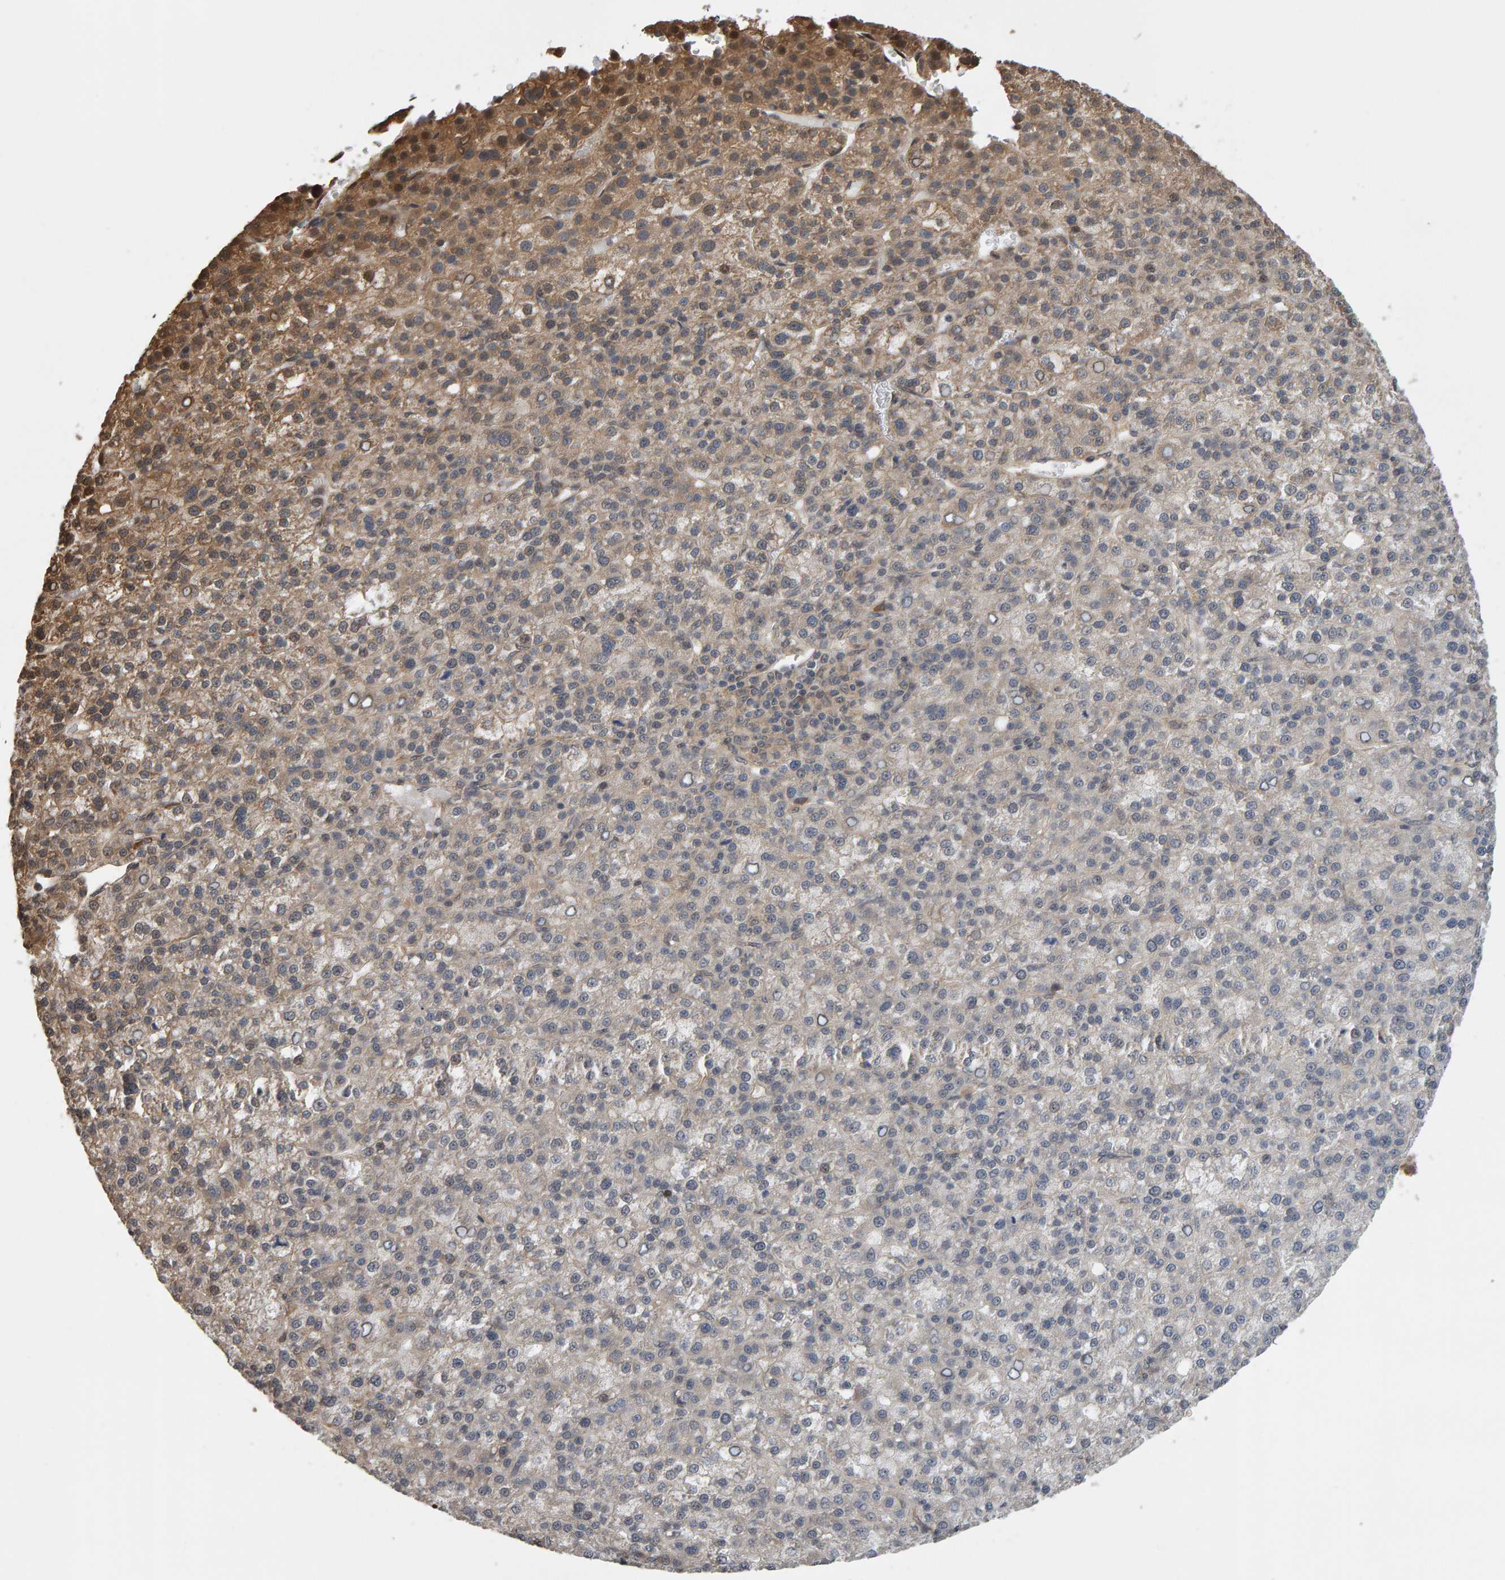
{"staining": {"intensity": "weak", "quantity": "25%-75%", "location": "cytoplasmic/membranous"}, "tissue": "liver cancer", "cell_type": "Tumor cells", "image_type": "cancer", "snomed": [{"axis": "morphology", "description": "Carcinoma, Hepatocellular, NOS"}, {"axis": "topography", "description": "Liver"}], "caption": "The micrograph reveals a brown stain indicating the presence of a protein in the cytoplasmic/membranous of tumor cells in liver cancer (hepatocellular carcinoma).", "gene": "COASY", "patient": {"sex": "female", "age": 58}}